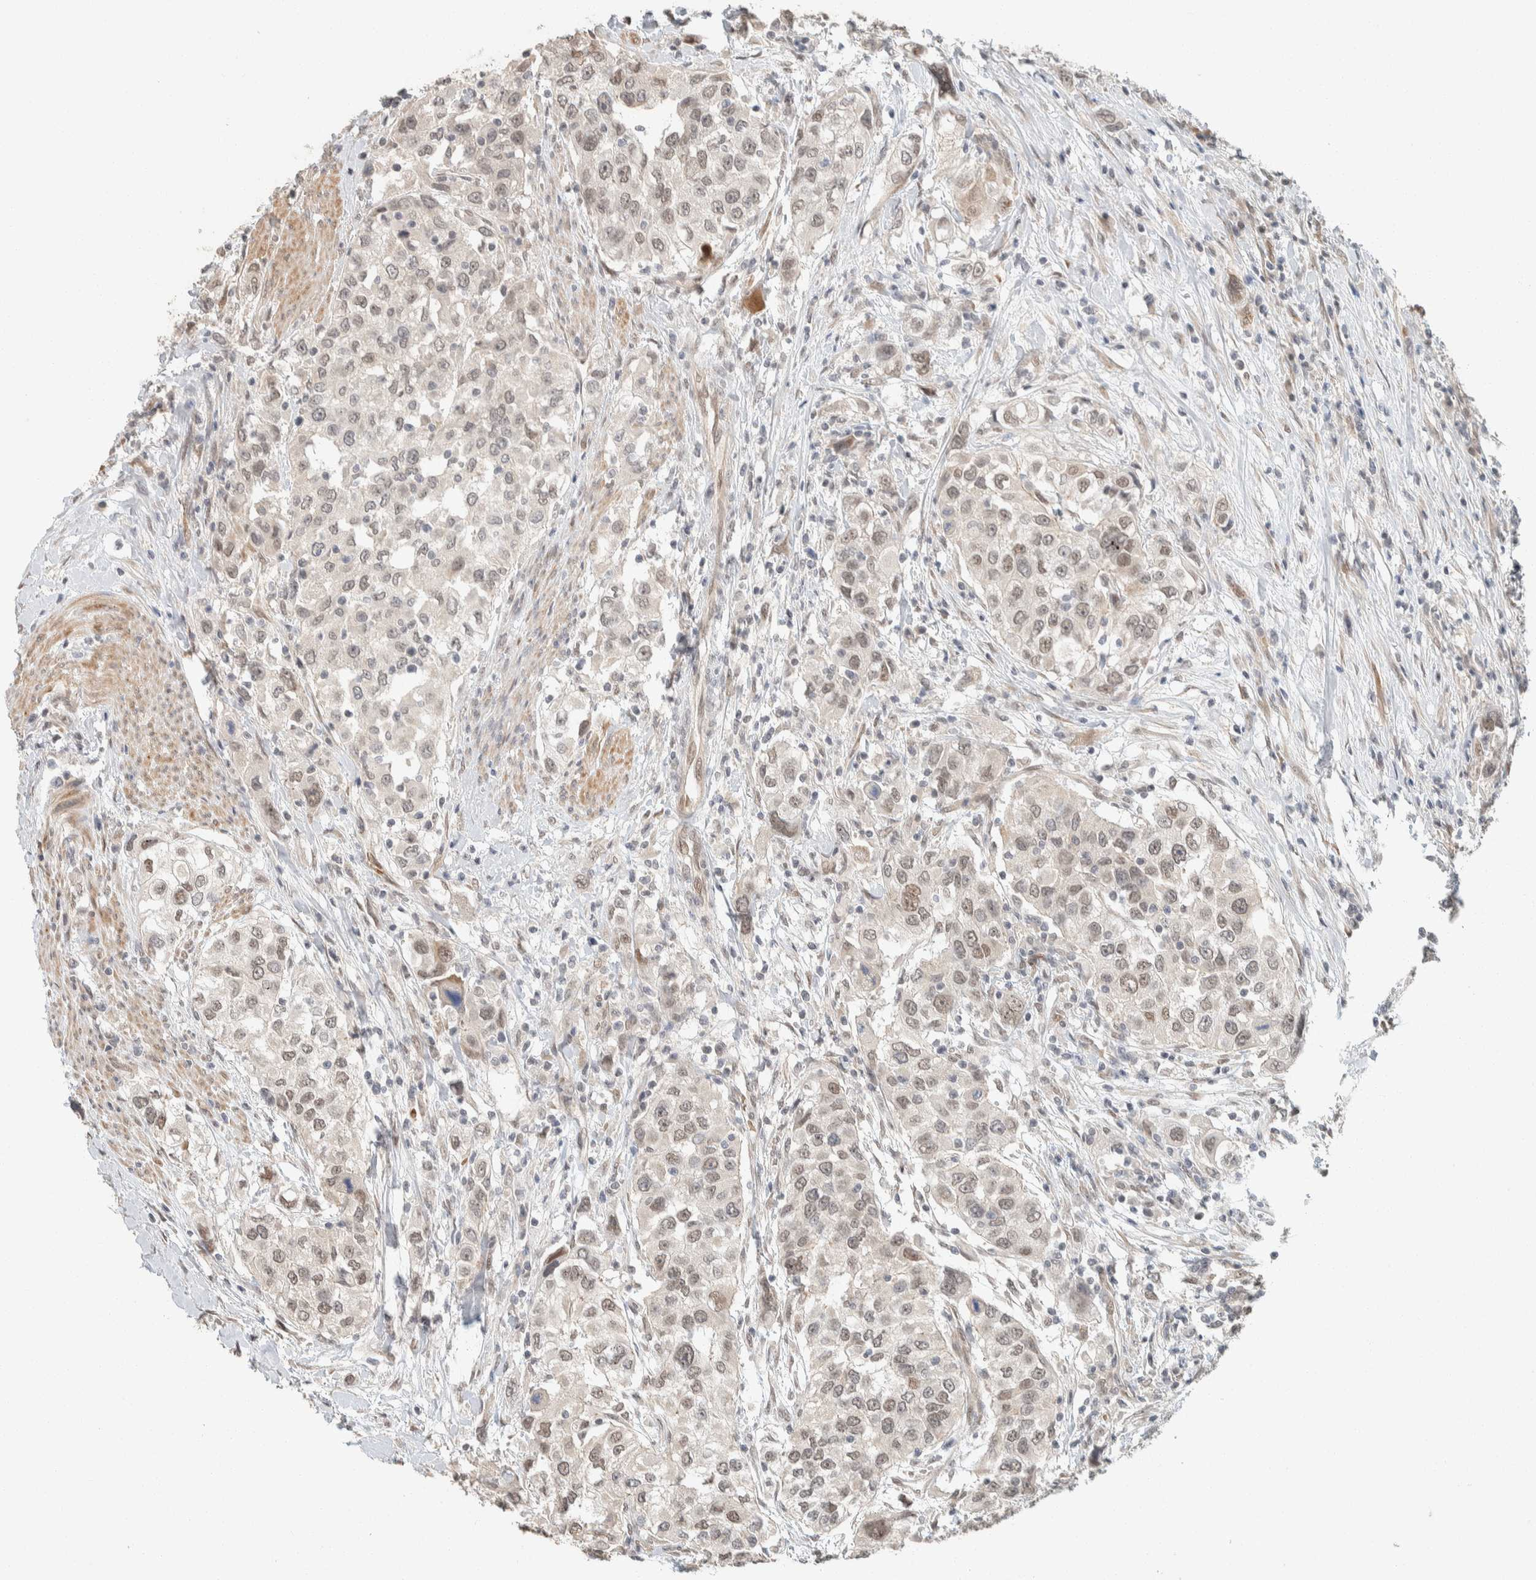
{"staining": {"intensity": "weak", "quantity": ">75%", "location": "nuclear"}, "tissue": "urothelial cancer", "cell_type": "Tumor cells", "image_type": "cancer", "snomed": [{"axis": "morphology", "description": "Urothelial carcinoma, High grade"}, {"axis": "topography", "description": "Urinary bladder"}], "caption": "Urothelial carcinoma (high-grade) was stained to show a protein in brown. There is low levels of weak nuclear positivity in about >75% of tumor cells. The staining was performed using DAB, with brown indicating positive protein expression. Nuclei are stained blue with hematoxylin.", "gene": "ZBTB2", "patient": {"sex": "female", "age": 80}}